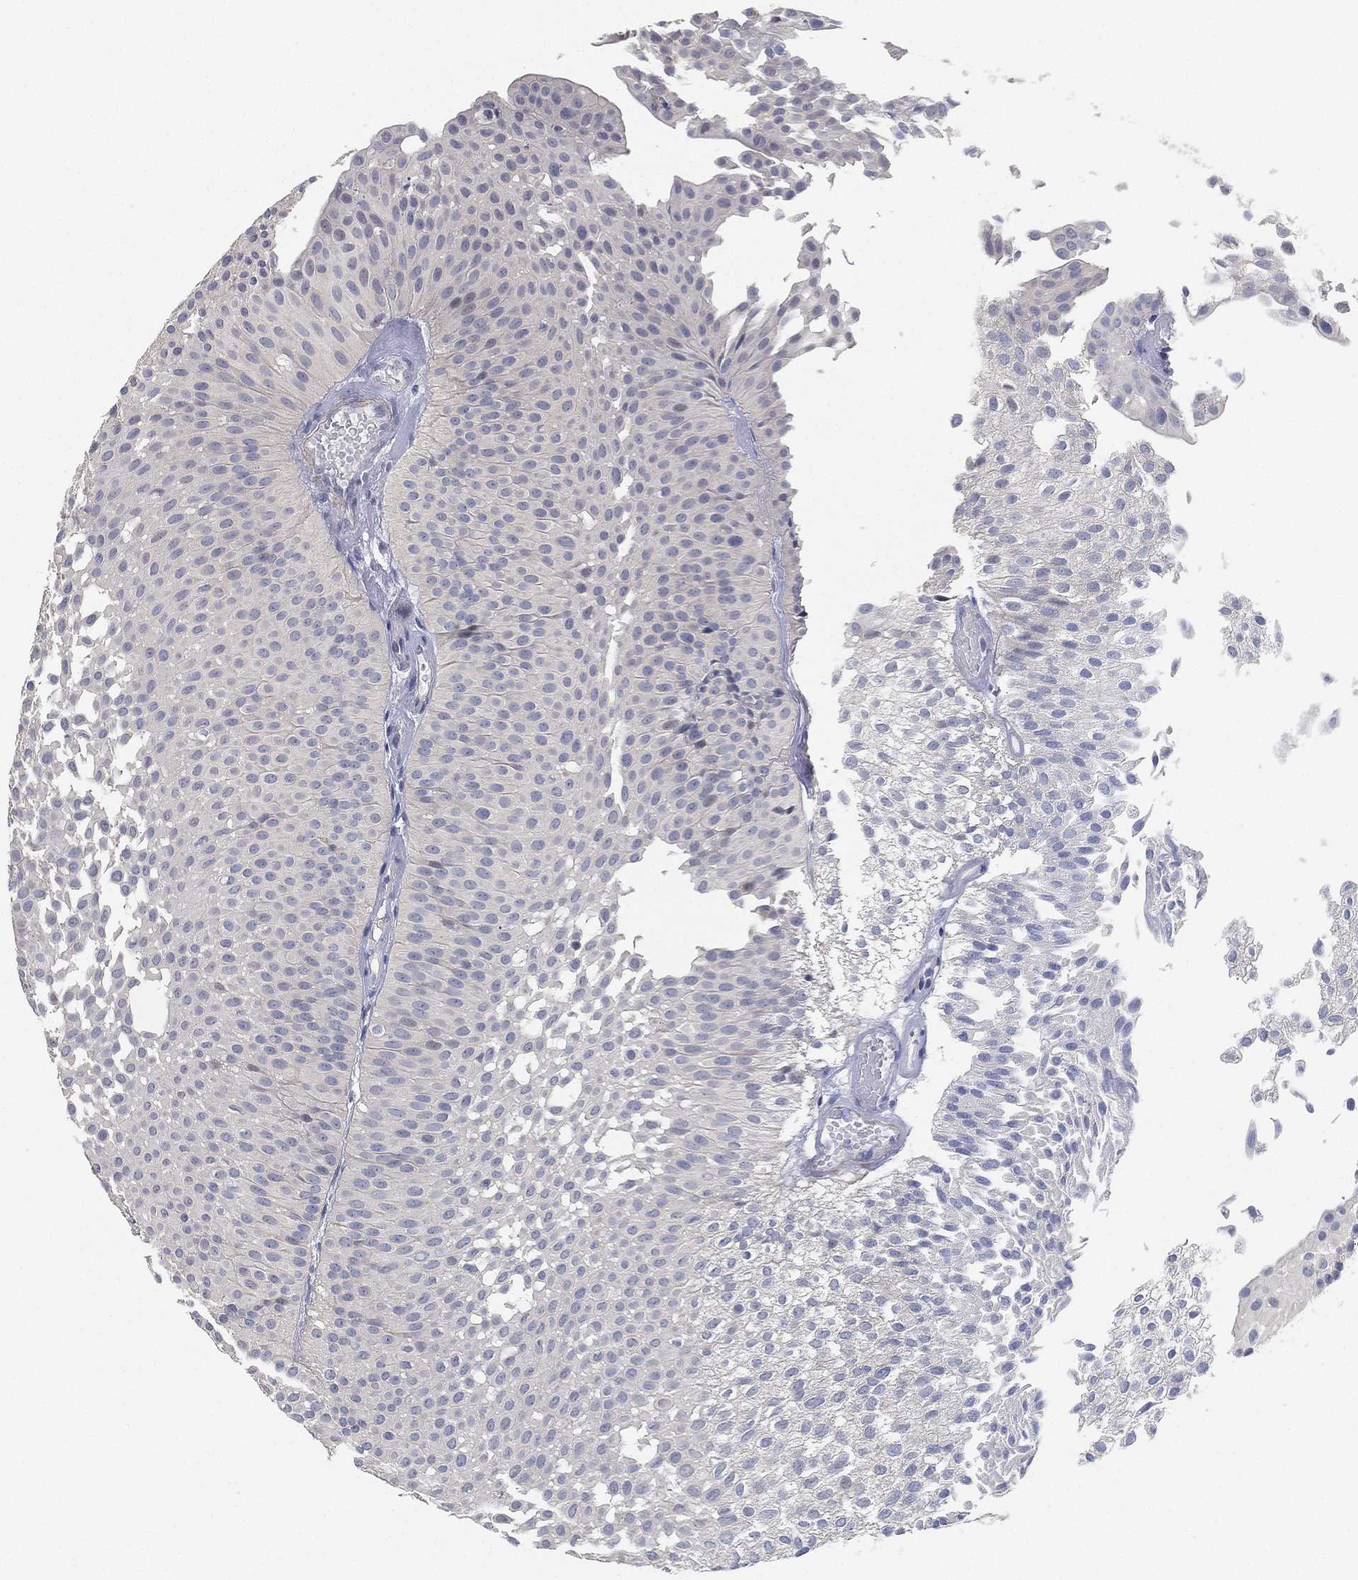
{"staining": {"intensity": "negative", "quantity": "none", "location": "none"}, "tissue": "urothelial cancer", "cell_type": "Tumor cells", "image_type": "cancer", "snomed": [{"axis": "morphology", "description": "Urothelial carcinoma, Low grade"}, {"axis": "topography", "description": "Urinary bladder"}], "caption": "Urothelial cancer stained for a protein using immunohistochemistry (IHC) displays no expression tumor cells.", "gene": "GPR61", "patient": {"sex": "male", "age": 64}}